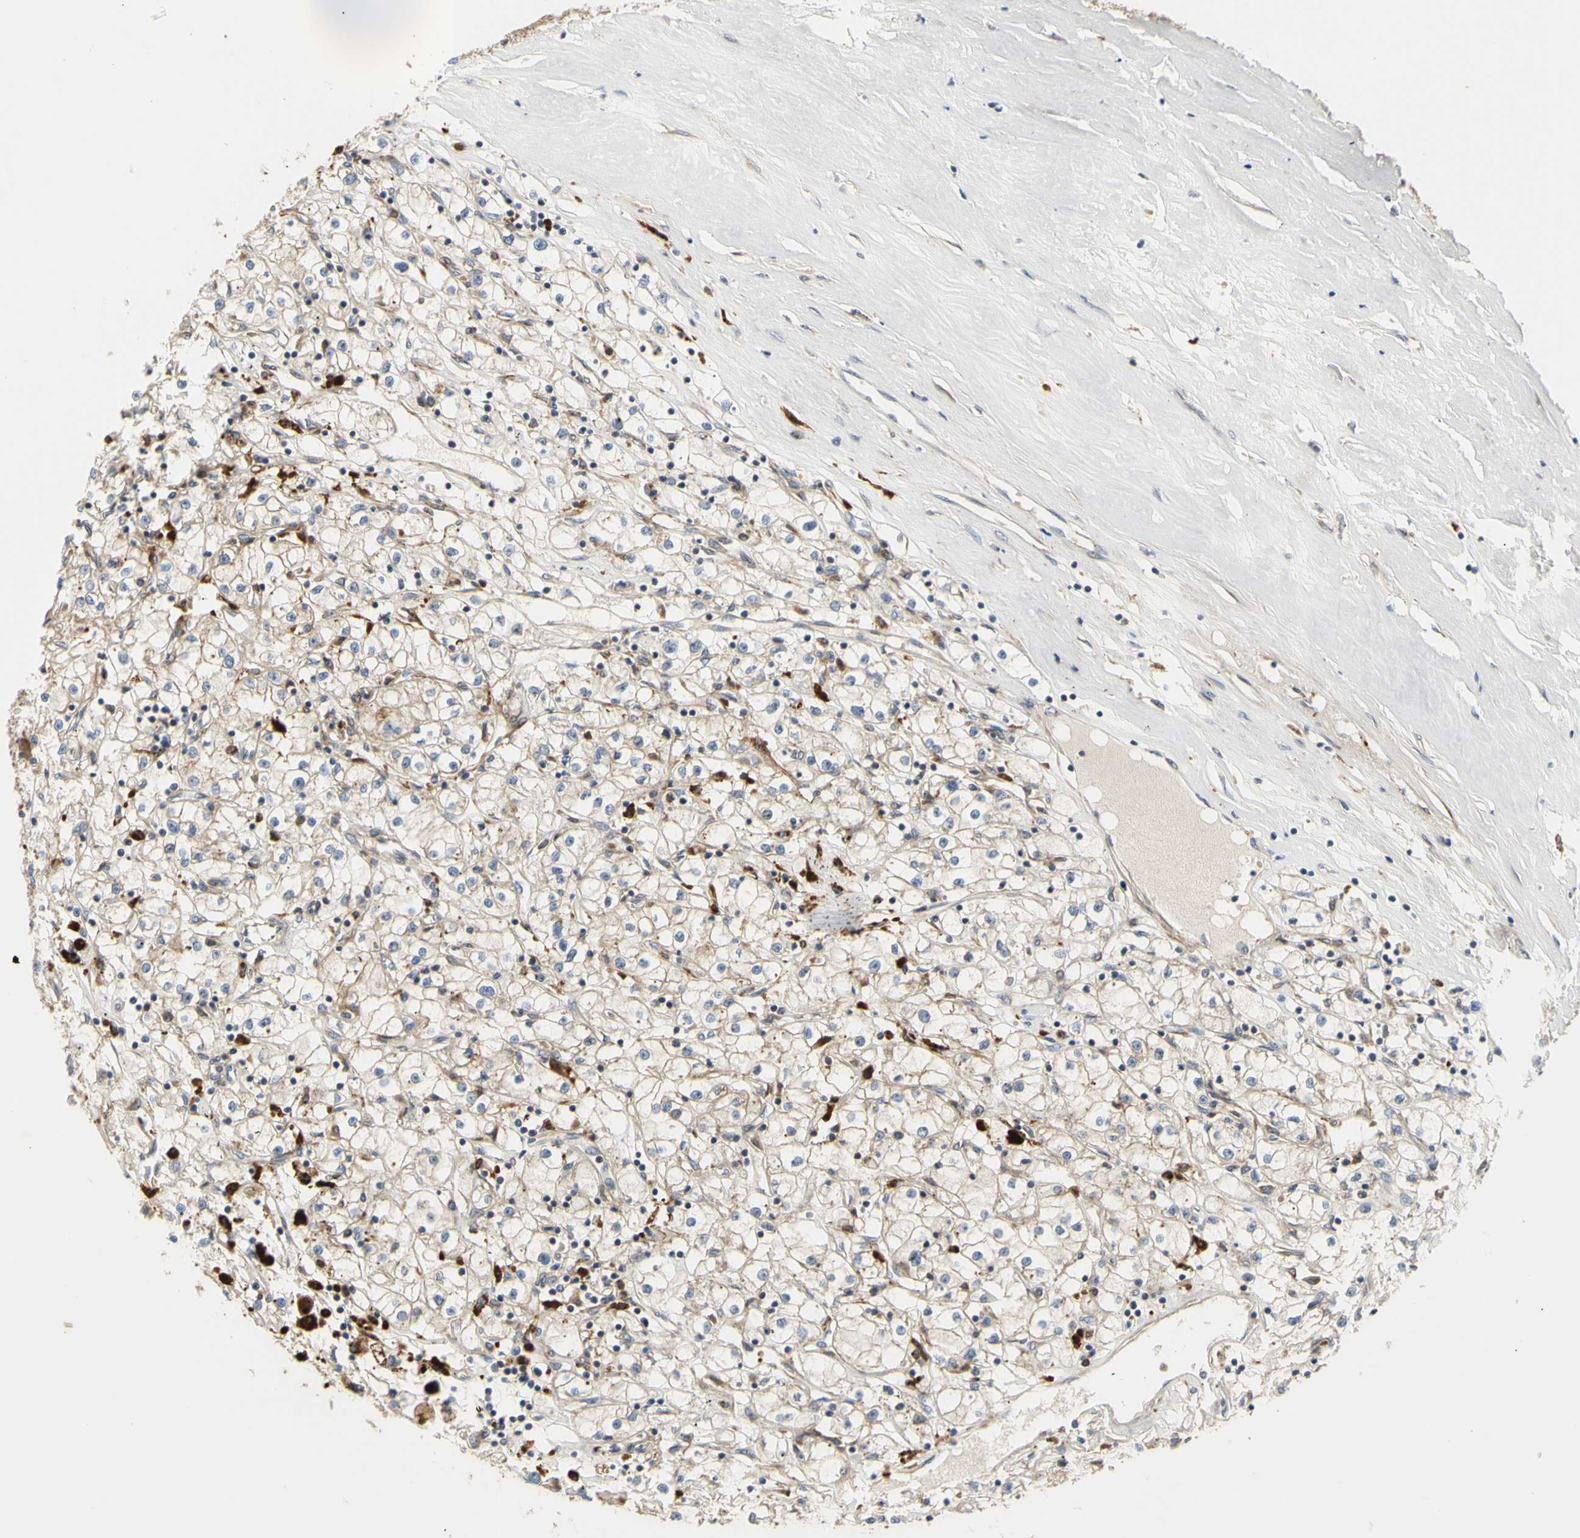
{"staining": {"intensity": "weak", "quantity": ">75%", "location": "cytoplasmic/membranous"}, "tissue": "renal cancer", "cell_type": "Tumor cells", "image_type": "cancer", "snomed": [{"axis": "morphology", "description": "Adenocarcinoma, NOS"}, {"axis": "topography", "description": "Kidney"}], "caption": "About >75% of tumor cells in adenocarcinoma (renal) demonstrate weak cytoplasmic/membranous protein staining as visualized by brown immunohistochemical staining.", "gene": "TUBG2", "patient": {"sex": "male", "age": 56}}